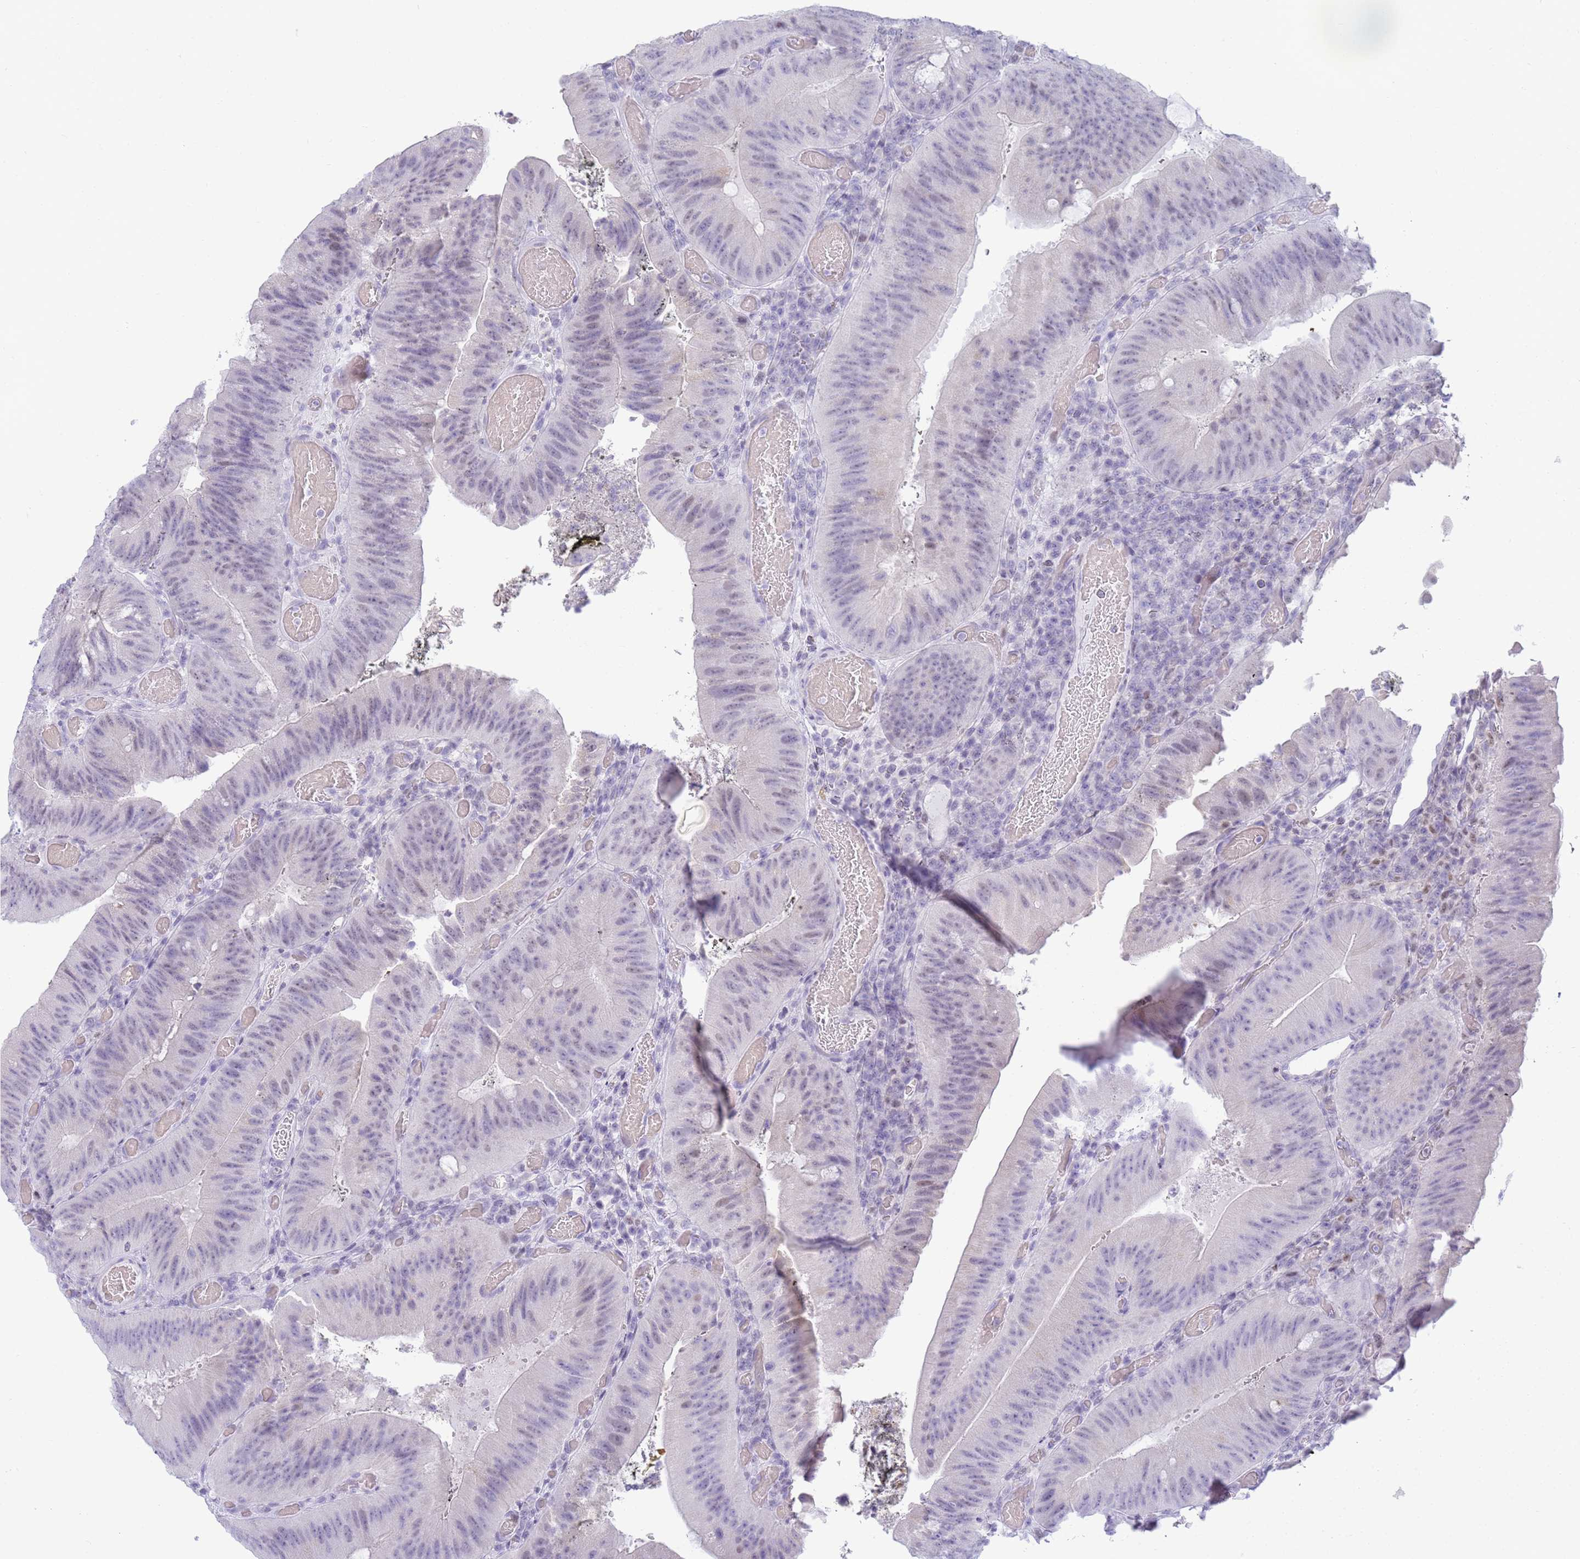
{"staining": {"intensity": "negative", "quantity": "none", "location": "none"}, "tissue": "colorectal cancer", "cell_type": "Tumor cells", "image_type": "cancer", "snomed": [{"axis": "morphology", "description": "Adenocarcinoma, NOS"}, {"axis": "topography", "description": "Colon"}], "caption": "High power microscopy micrograph of an immunohistochemistry (IHC) image of colorectal cancer (adenocarcinoma), revealing no significant expression in tumor cells.", "gene": "SNX20", "patient": {"sex": "female", "age": 43}}